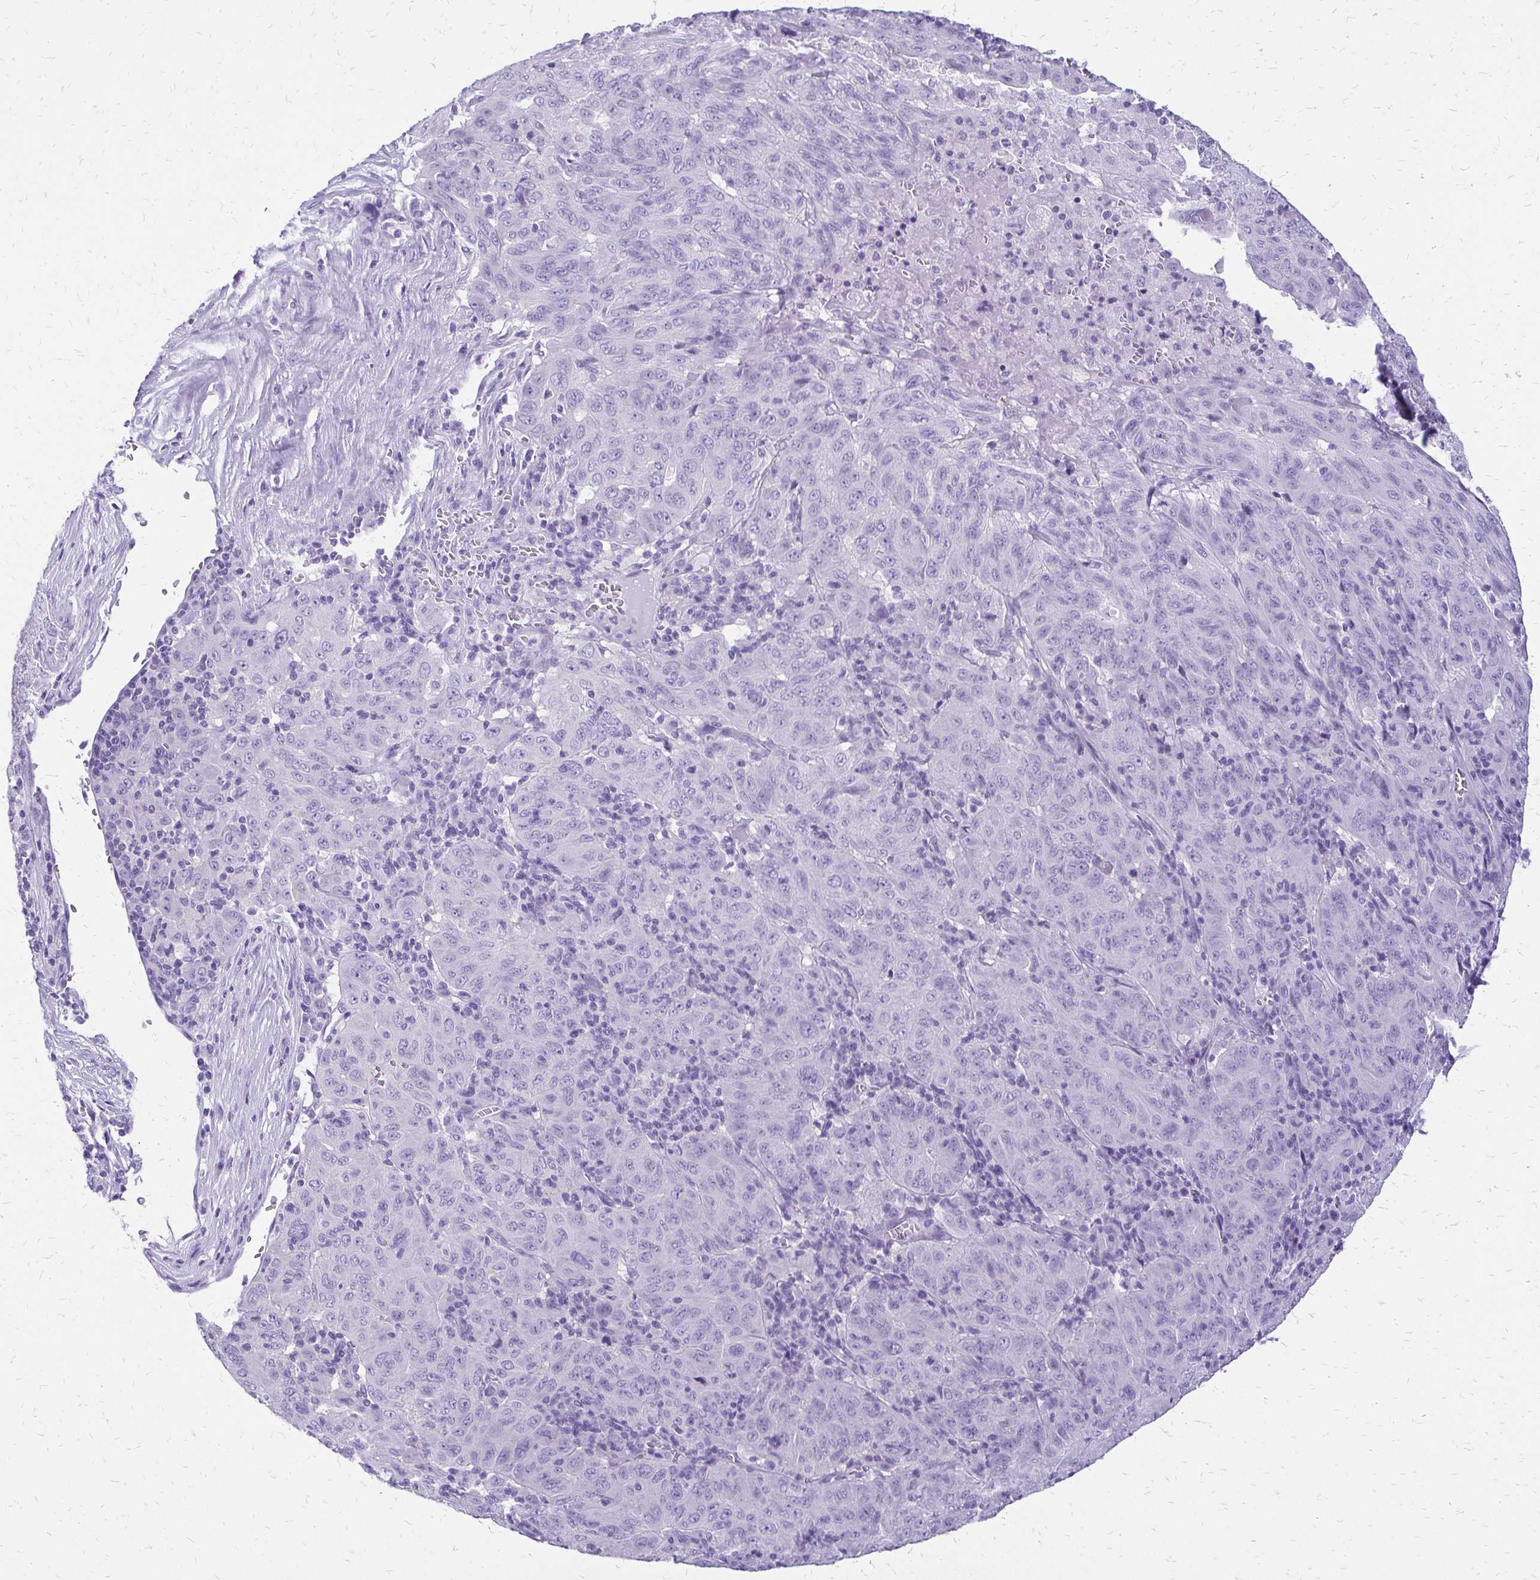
{"staining": {"intensity": "negative", "quantity": "none", "location": "none"}, "tissue": "pancreatic cancer", "cell_type": "Tumor cells", "image_type": "cancer", "snomed": [{"axis": "morphology", "description": "Adenocarcinoma, NOS"}, {"axis": "topography", "description": "Pancreas"}], "caption": "Pancreatic cancer (adenocarcinoma) was stained to show a protein in brown. There is no significant positivity in tumor cells.", "gene": "SLC32A1", "patient": {"sex": "male", "age": 63}}